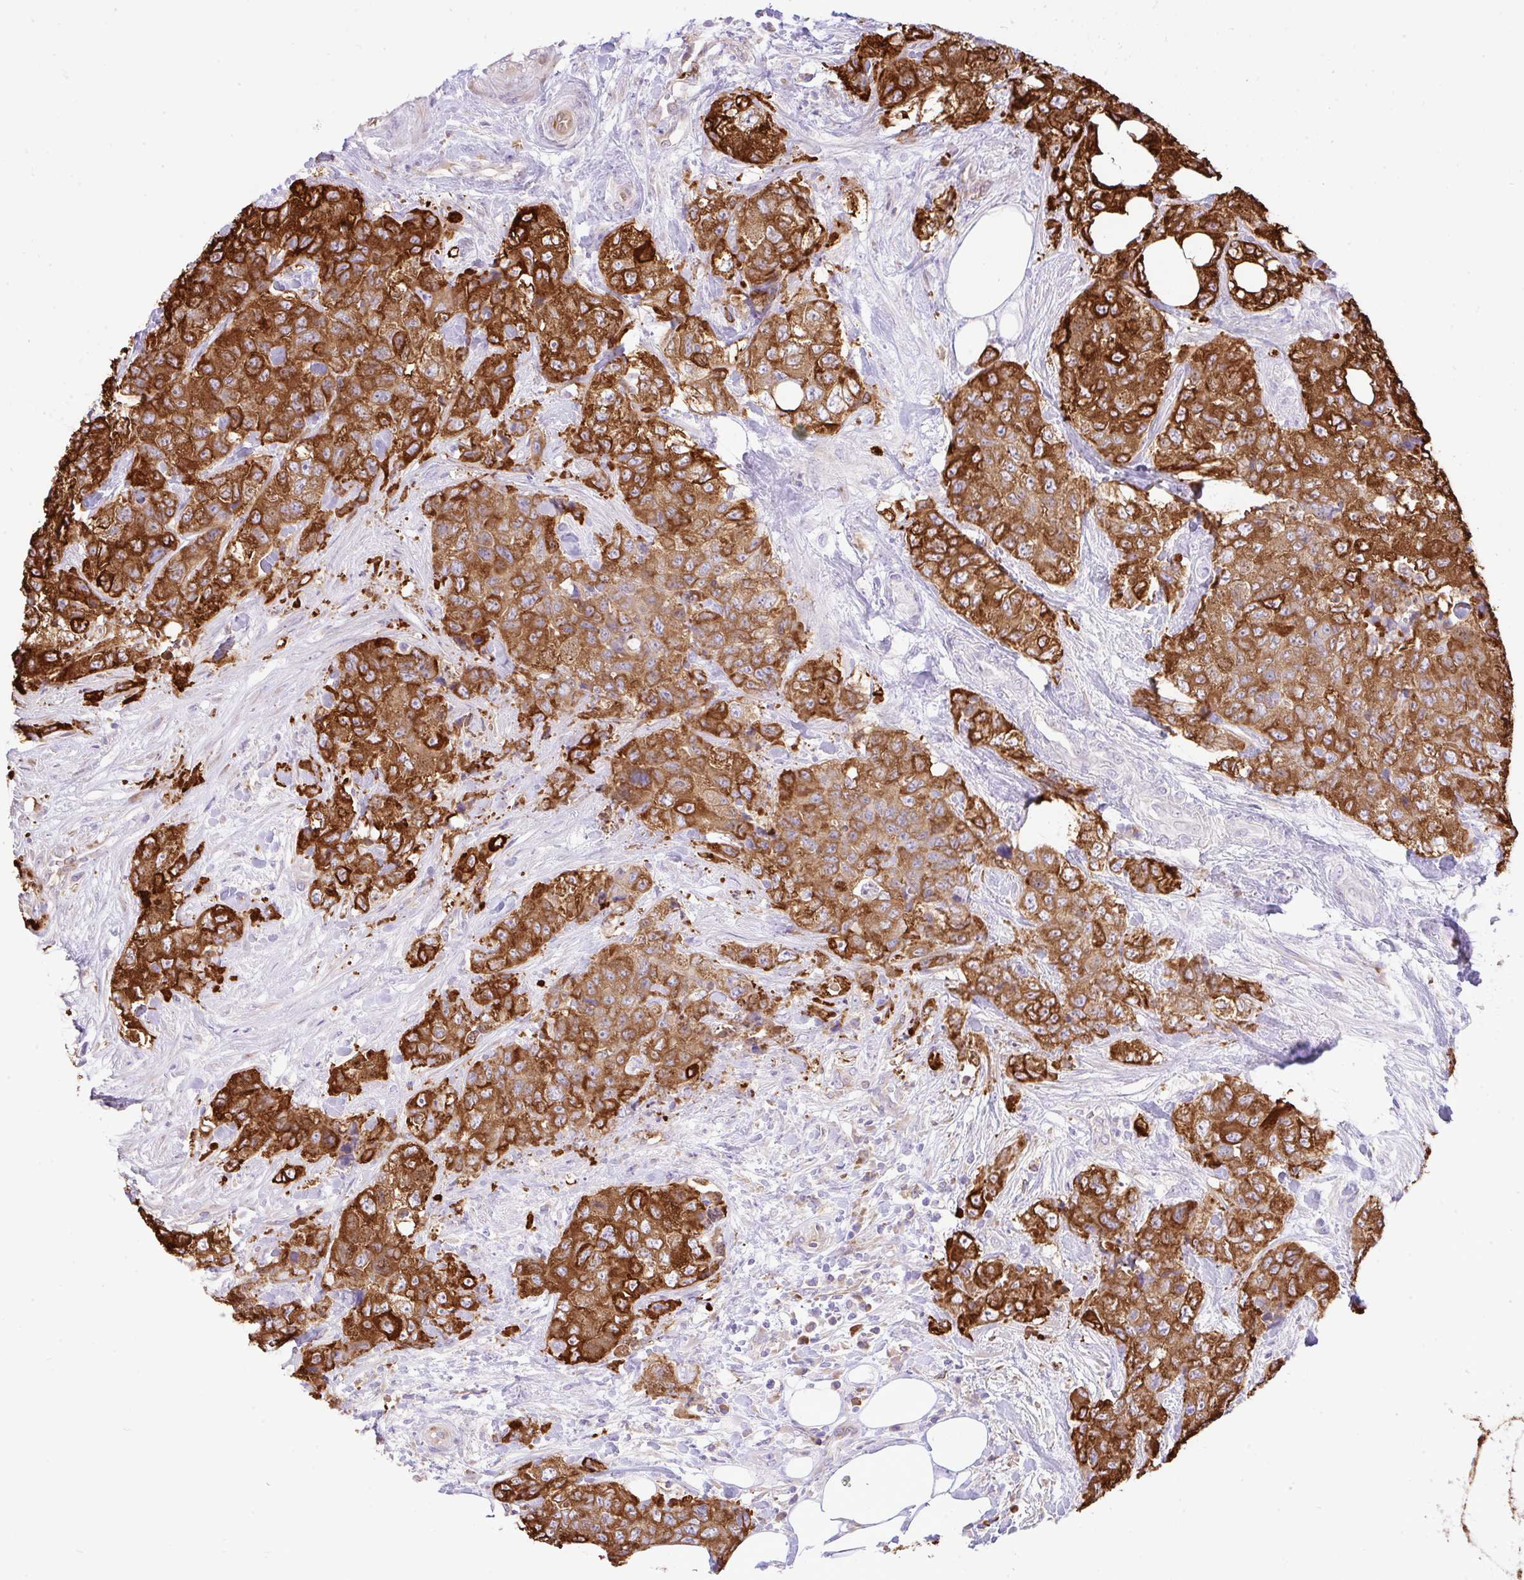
{"staining": {"intensity": "strong", "quantity": ">75%", "location": "cytoplasmic/membranous"}, "tissue": "urothelial cancer", "cell_type": "Tumor cells", "image_type": "cancer", "snomed": [{"axis": "morphology", "description": "Urothelial carcinoma, High grade"}, {"axis": "topography", "description": "Urinary bladder"}], "caption": "IHC image of neoplastic tissue: urothelial cancer stained using immunohistochemistry displays high levels of strong protein expression localized specifically in the cytoplasmic/membranous of tumor cells, appearing as a cytoplasmic/membranous brown color.", "gene": "EEF1A2", "patient": {"sex": "female", "age": 78}}